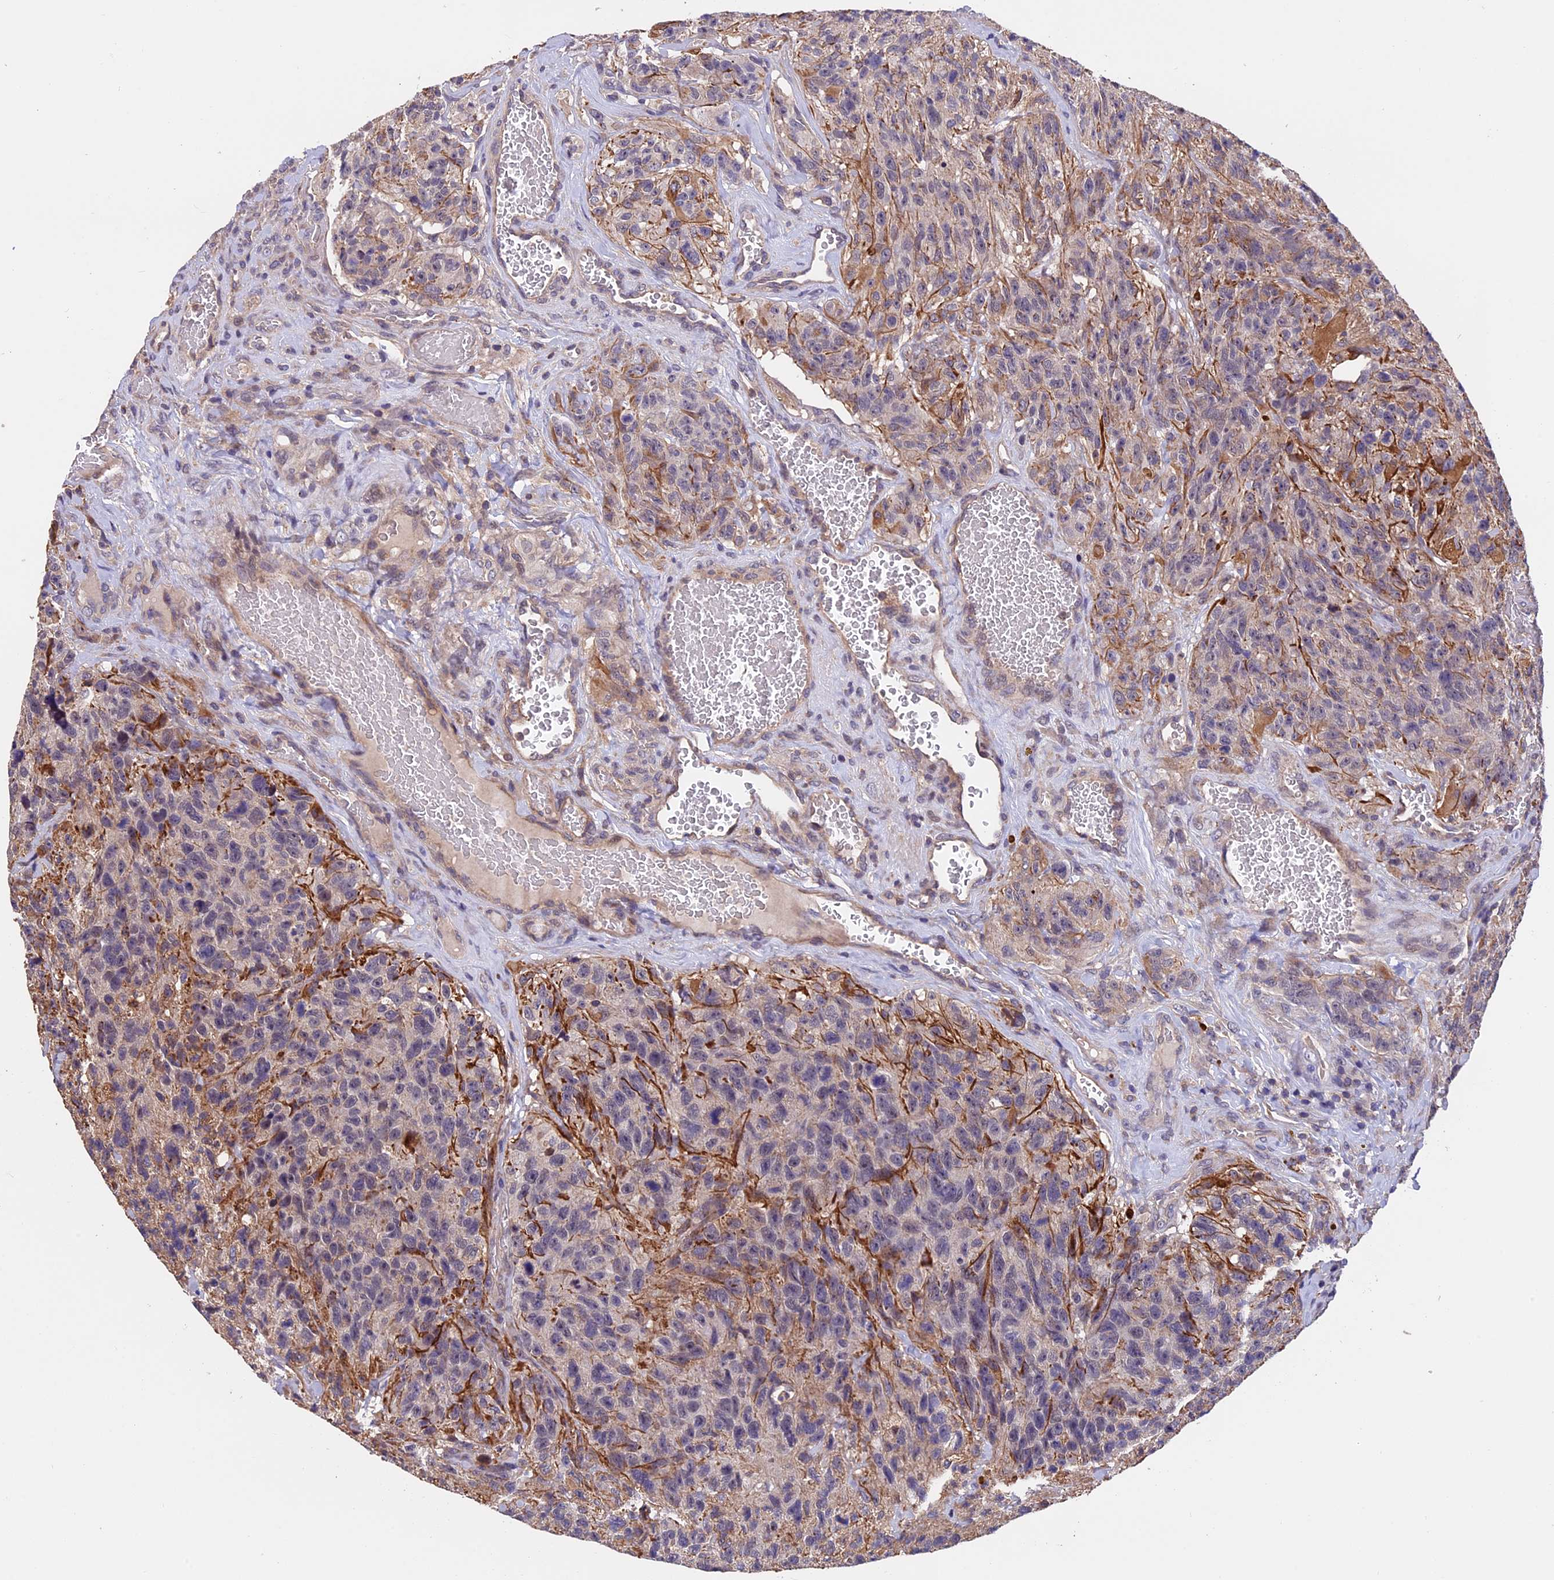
{"staining": {"intensity": "negative", "quantity": "none", "location": "none"}, "tissue": "glioma", "cell_type": "Tumor cells", "image_type": "cancer", "snomed": [{"axis": "morphology", "description": "Glioma, malignant, High grade"}, {"axis": "topography", "description": "Brain"}], "caption": "Immunohistochemistry (IHC) photomicrograph of neoplastic tissue: glioma stained with DAB (3,3'-diaminobenzidine) demonstrates no significant protein staining in tumor cells.", "gene": "PKD2L2", "patient": {"sex": "male", "age": 69}}